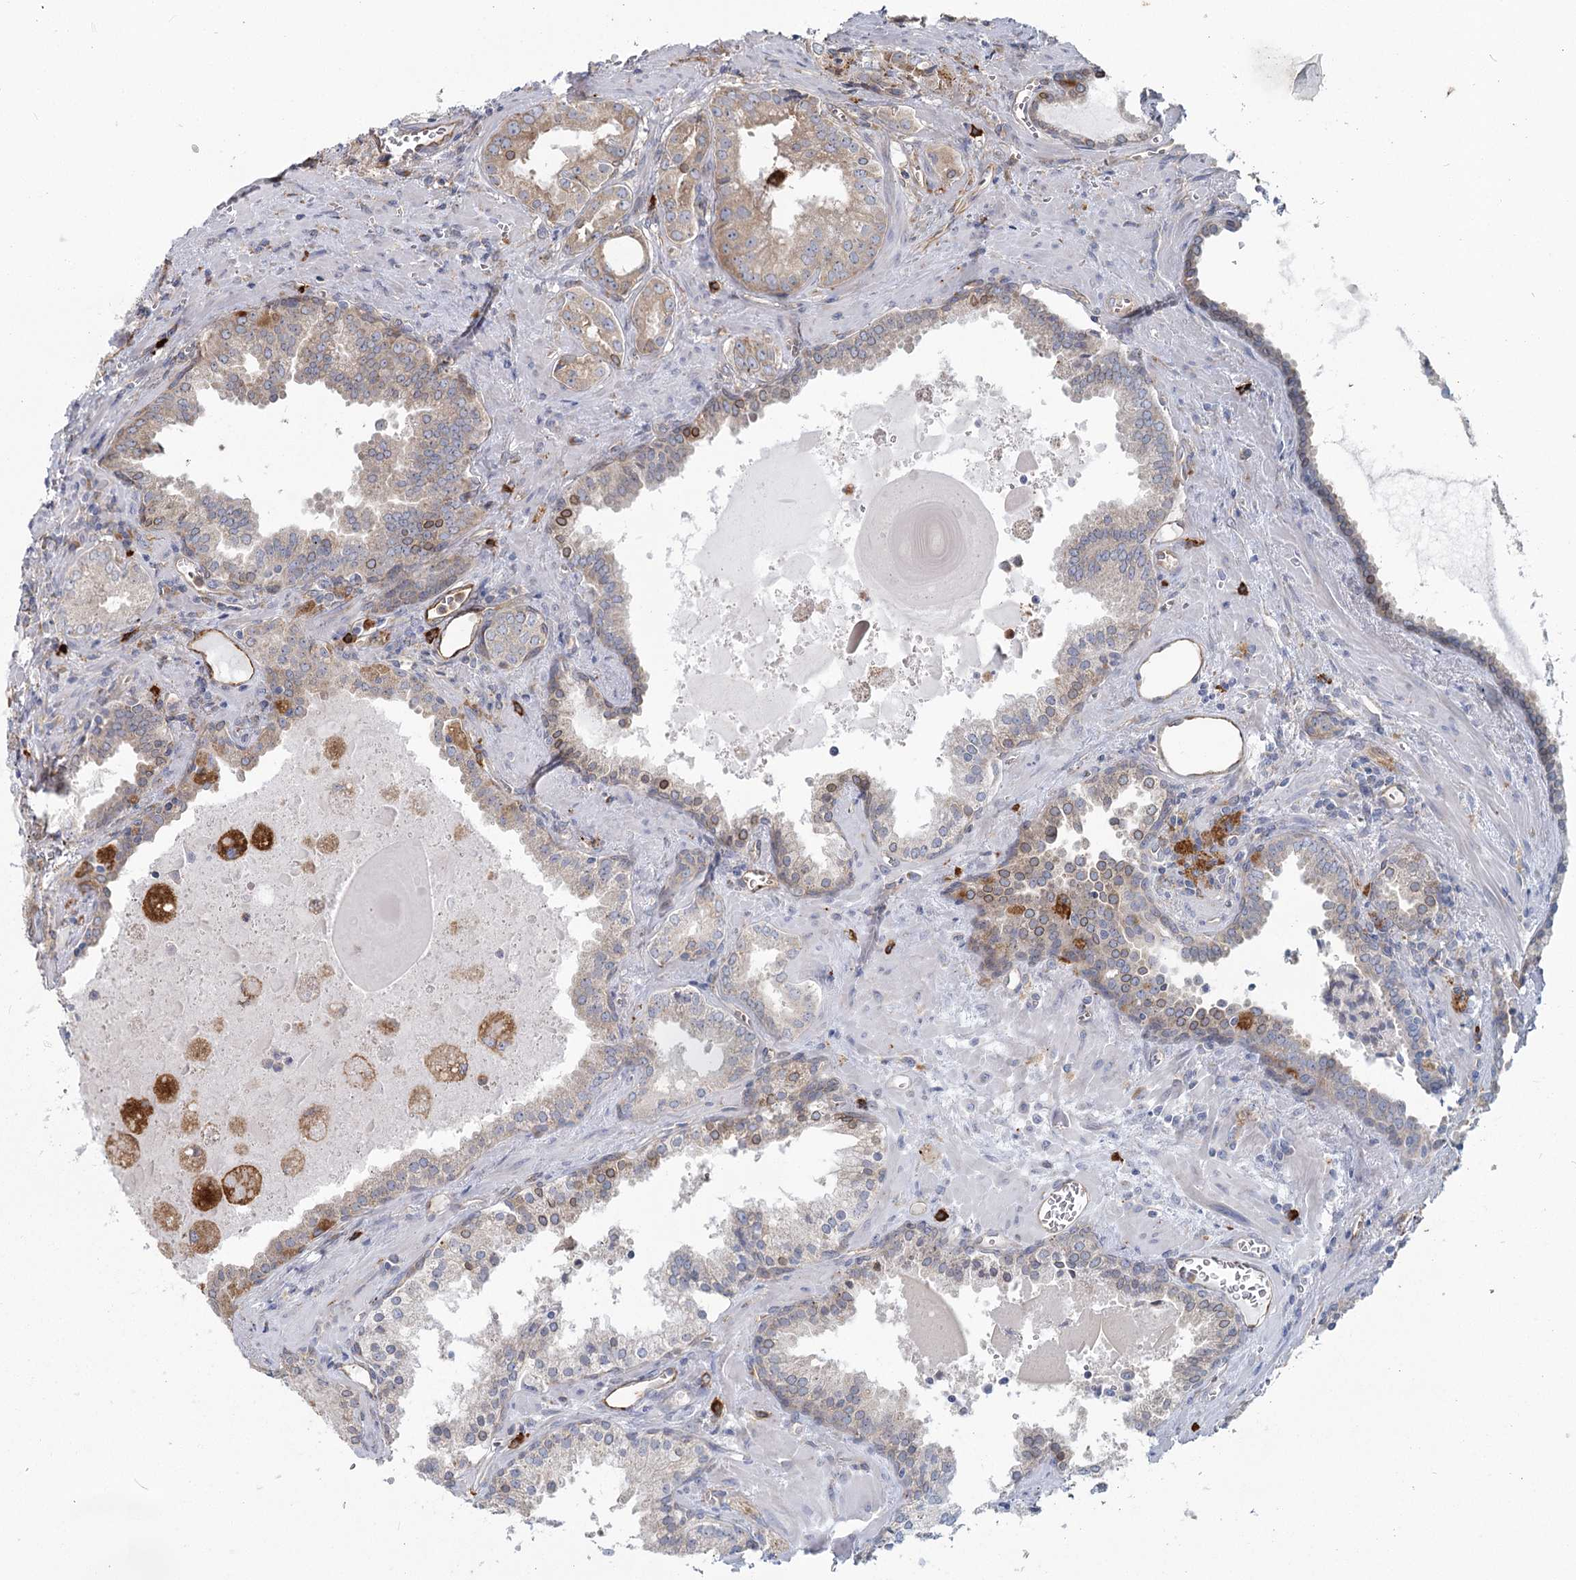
{"staining": {"intensity": "moderate", "quantity": "25%-75%", "location": "cytoplasmic/membranous"}, "tissue": "prostate cancer", "cell_type": "Tumor cells", "image_type": "cancer", "snomed": [{"axis": "morphology", "description": "Adenocarcinoma, High grade"}, {"axis": "topography", "description": "Prostate"}], "caption": "IHC of prostate adenocarcinoma (high-grade) exhibits medium levels of moderate cytoplasmic/membranous positivity in about 25%-75% of tumor cells.", "gene": "HARS2", "patient": {"sex": "male", "age": 68}}